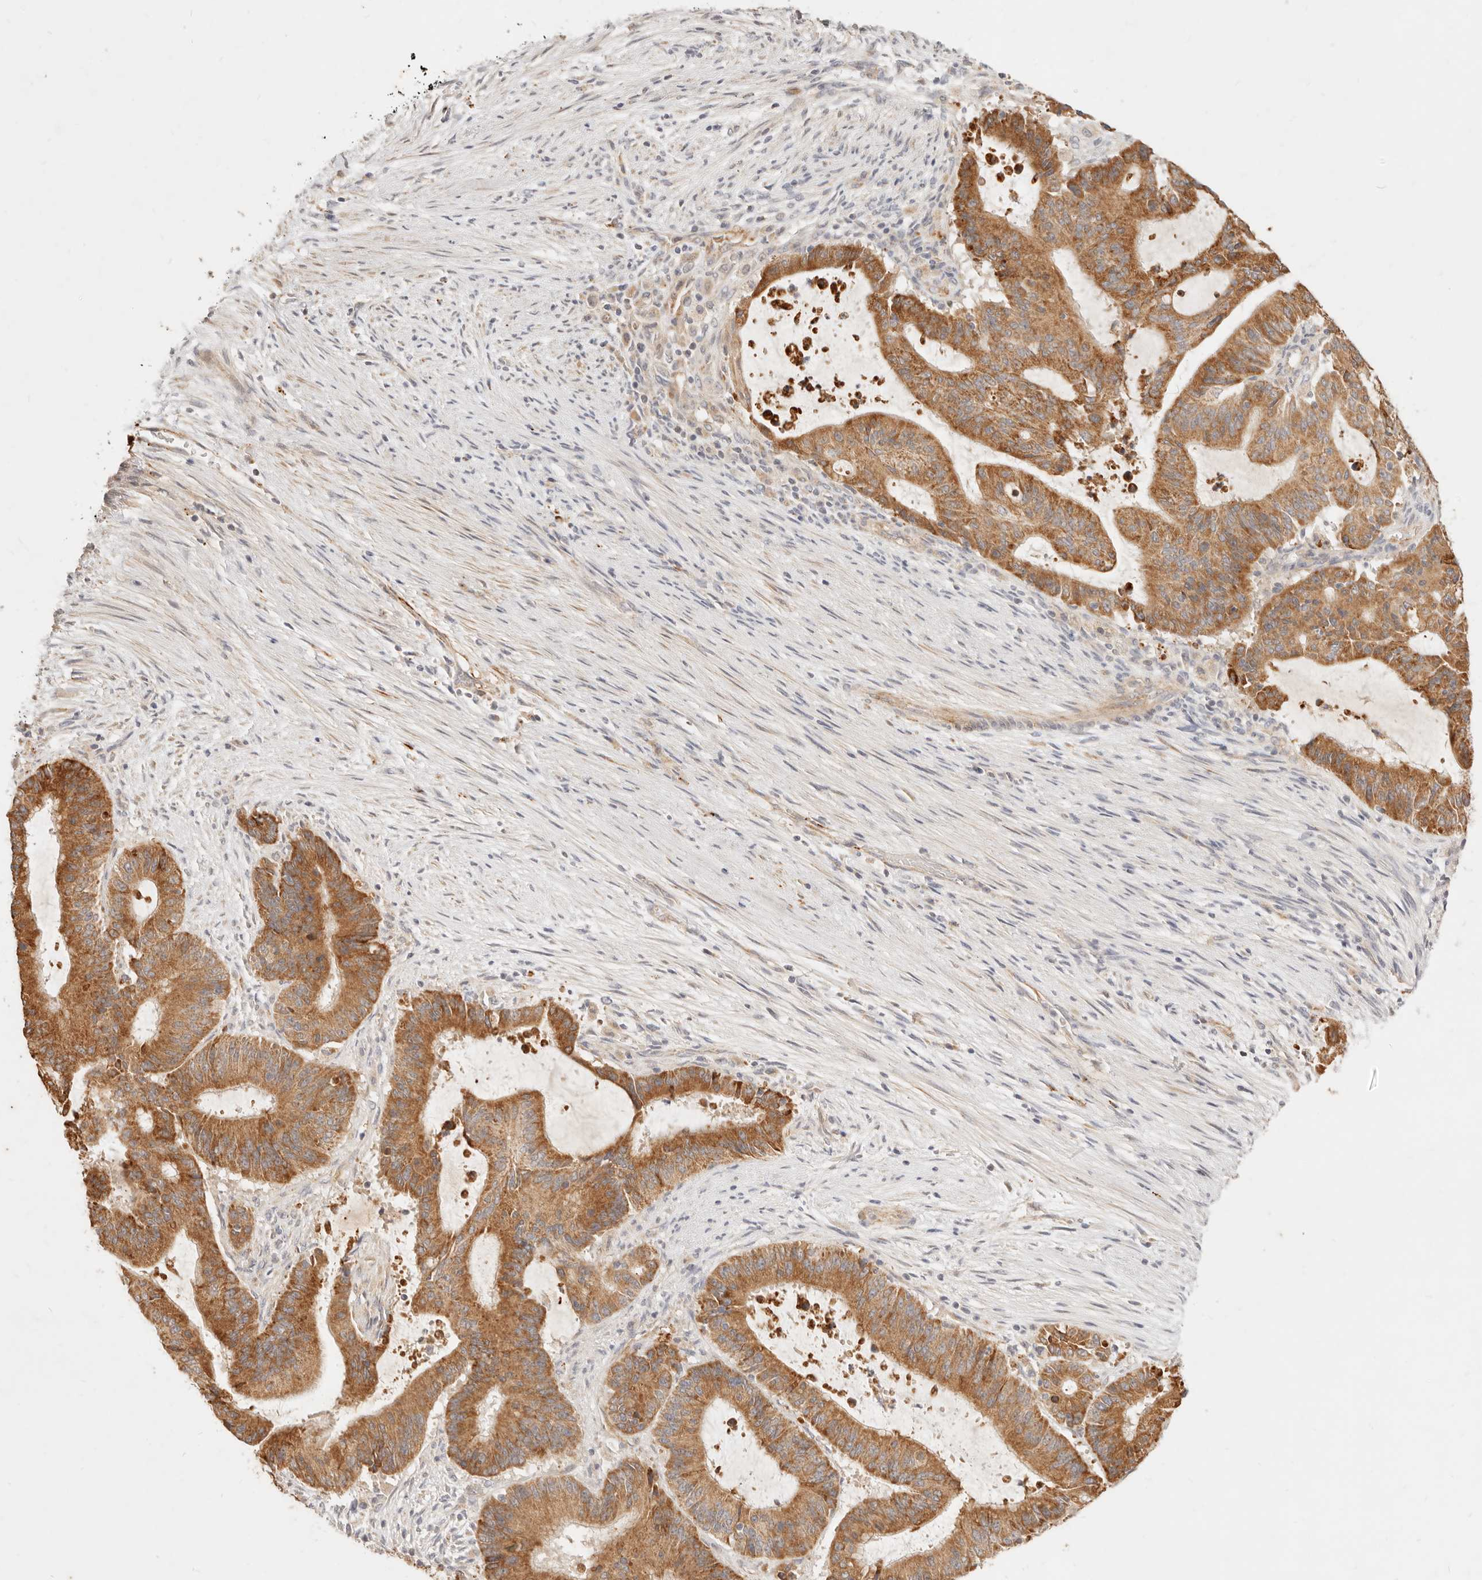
{"staining": {"intensity": "moderate", "quantity": ">75%", "location": "cytoplasmic/membranous"}, "tissue": "liver cancer", "cell_type": "Tumor cells", "image_type": "cancer", "snomed": [{"axis": "morphology", "description": "Normal tissue, NOS"}, {"axis": "morphology", "description": "Cholangiocarcinoma"}, {"axis": "topography", "description": "Liver"}, {"axis": "topography", "description": "Peripheral nerve tissue"}], "caption": "Liver cholangiocarcinoma stained for a protein (brown) displays moderate cytoplasmic/membranous positive staining in about >75% of tumor cells.", "gene": "RUBCNL", "patient": {"sex": "female", "age": 73}}